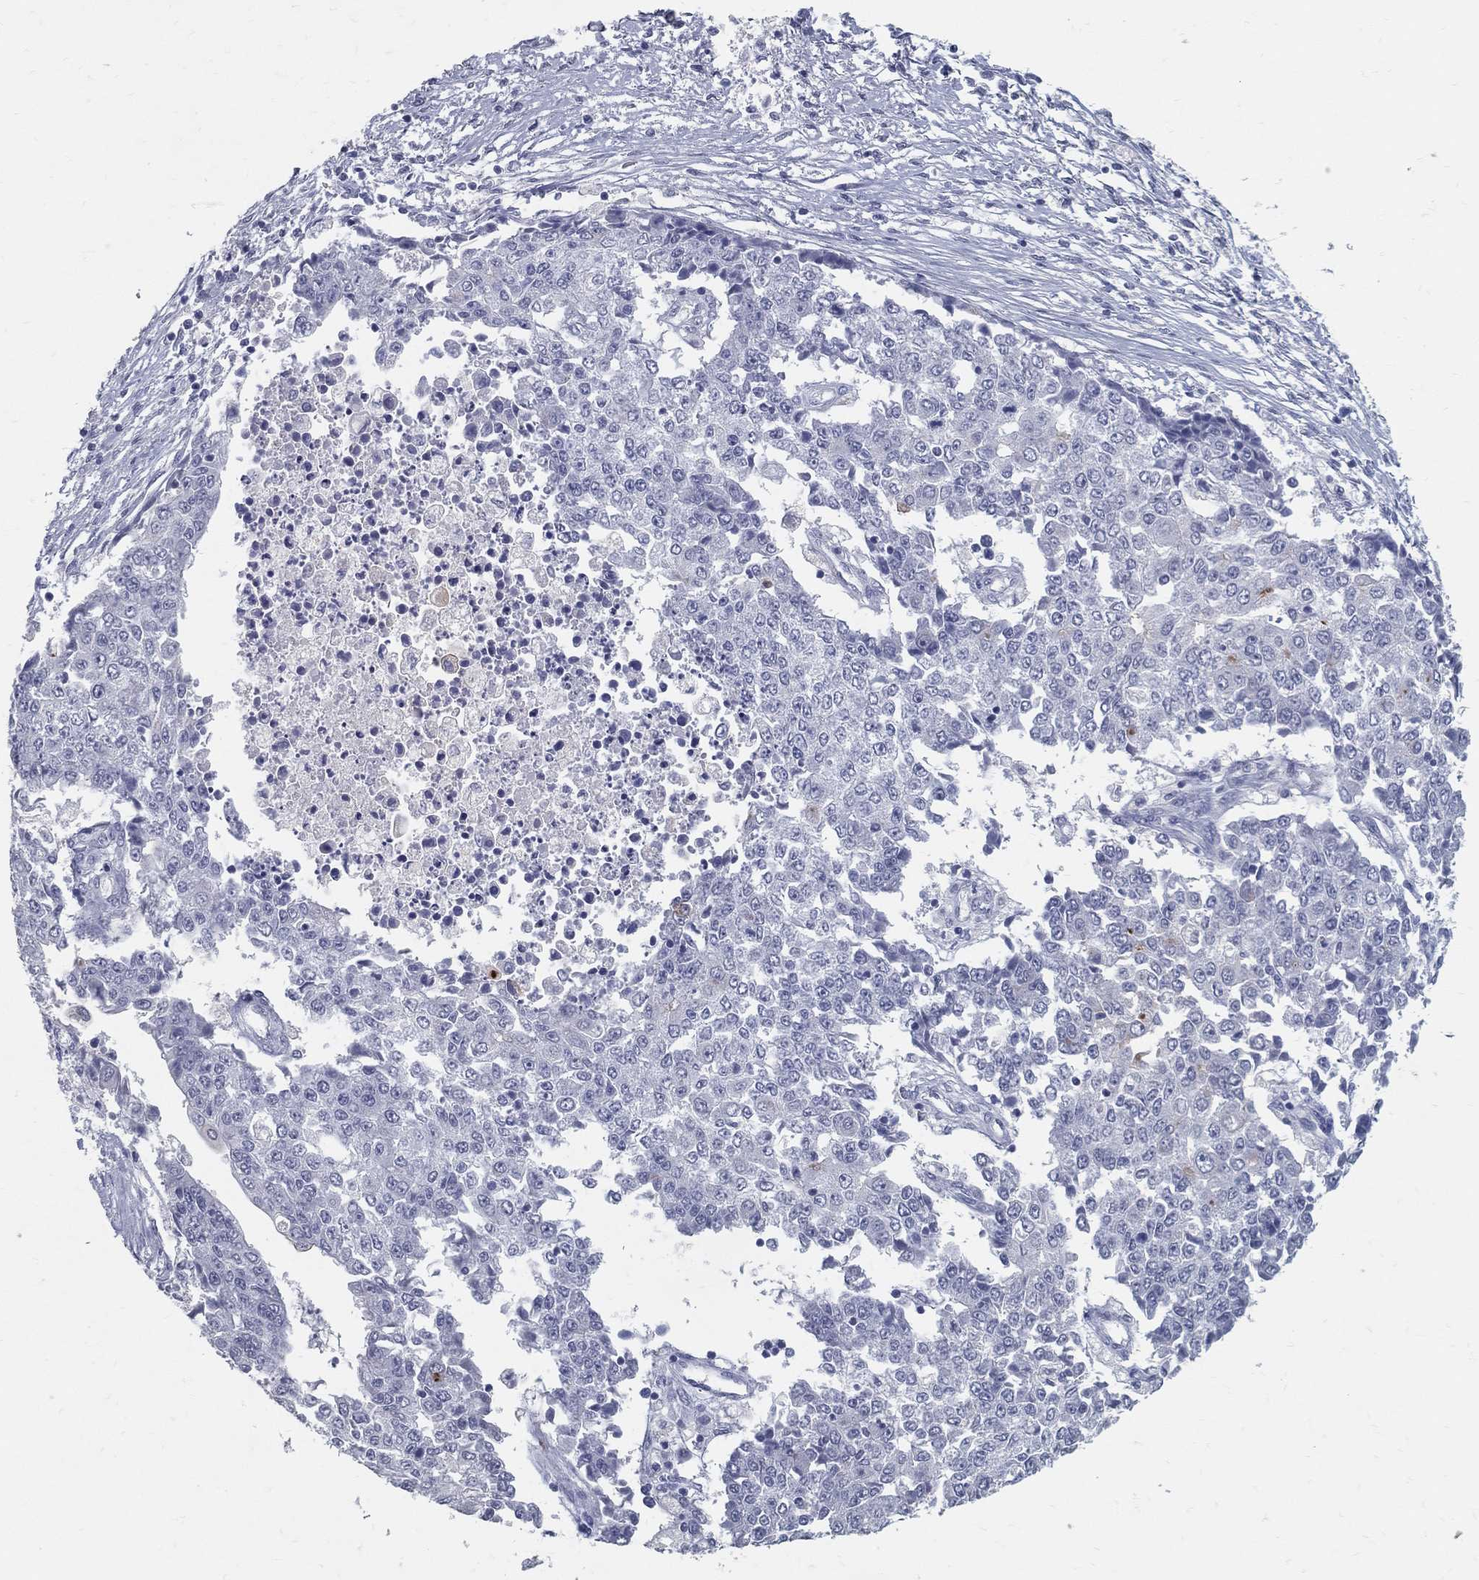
{"staining": {"intensity": "negative", "quantity": "none", "location": "none"}, "tissue": "ovarian cancer", "cell_type": "Tumor cells", "image_type": "cancer", "snomed": [{"axis": "morphology", "description": "Carcinoma, endometroid"}, {"axis": "topography", "description": "Ovary"}], "caption": "Immunohistochemistry (IHC) image of human ovarian endometroid carcinoma stained for a protein (brown), which displays no staining in tumor cells. The staining is performed using DAB brown chromogen with nuclei counter-stained in using hematoxylin.", "gene": "ACE2", "patient": {"sex": "female", "age": 42}}